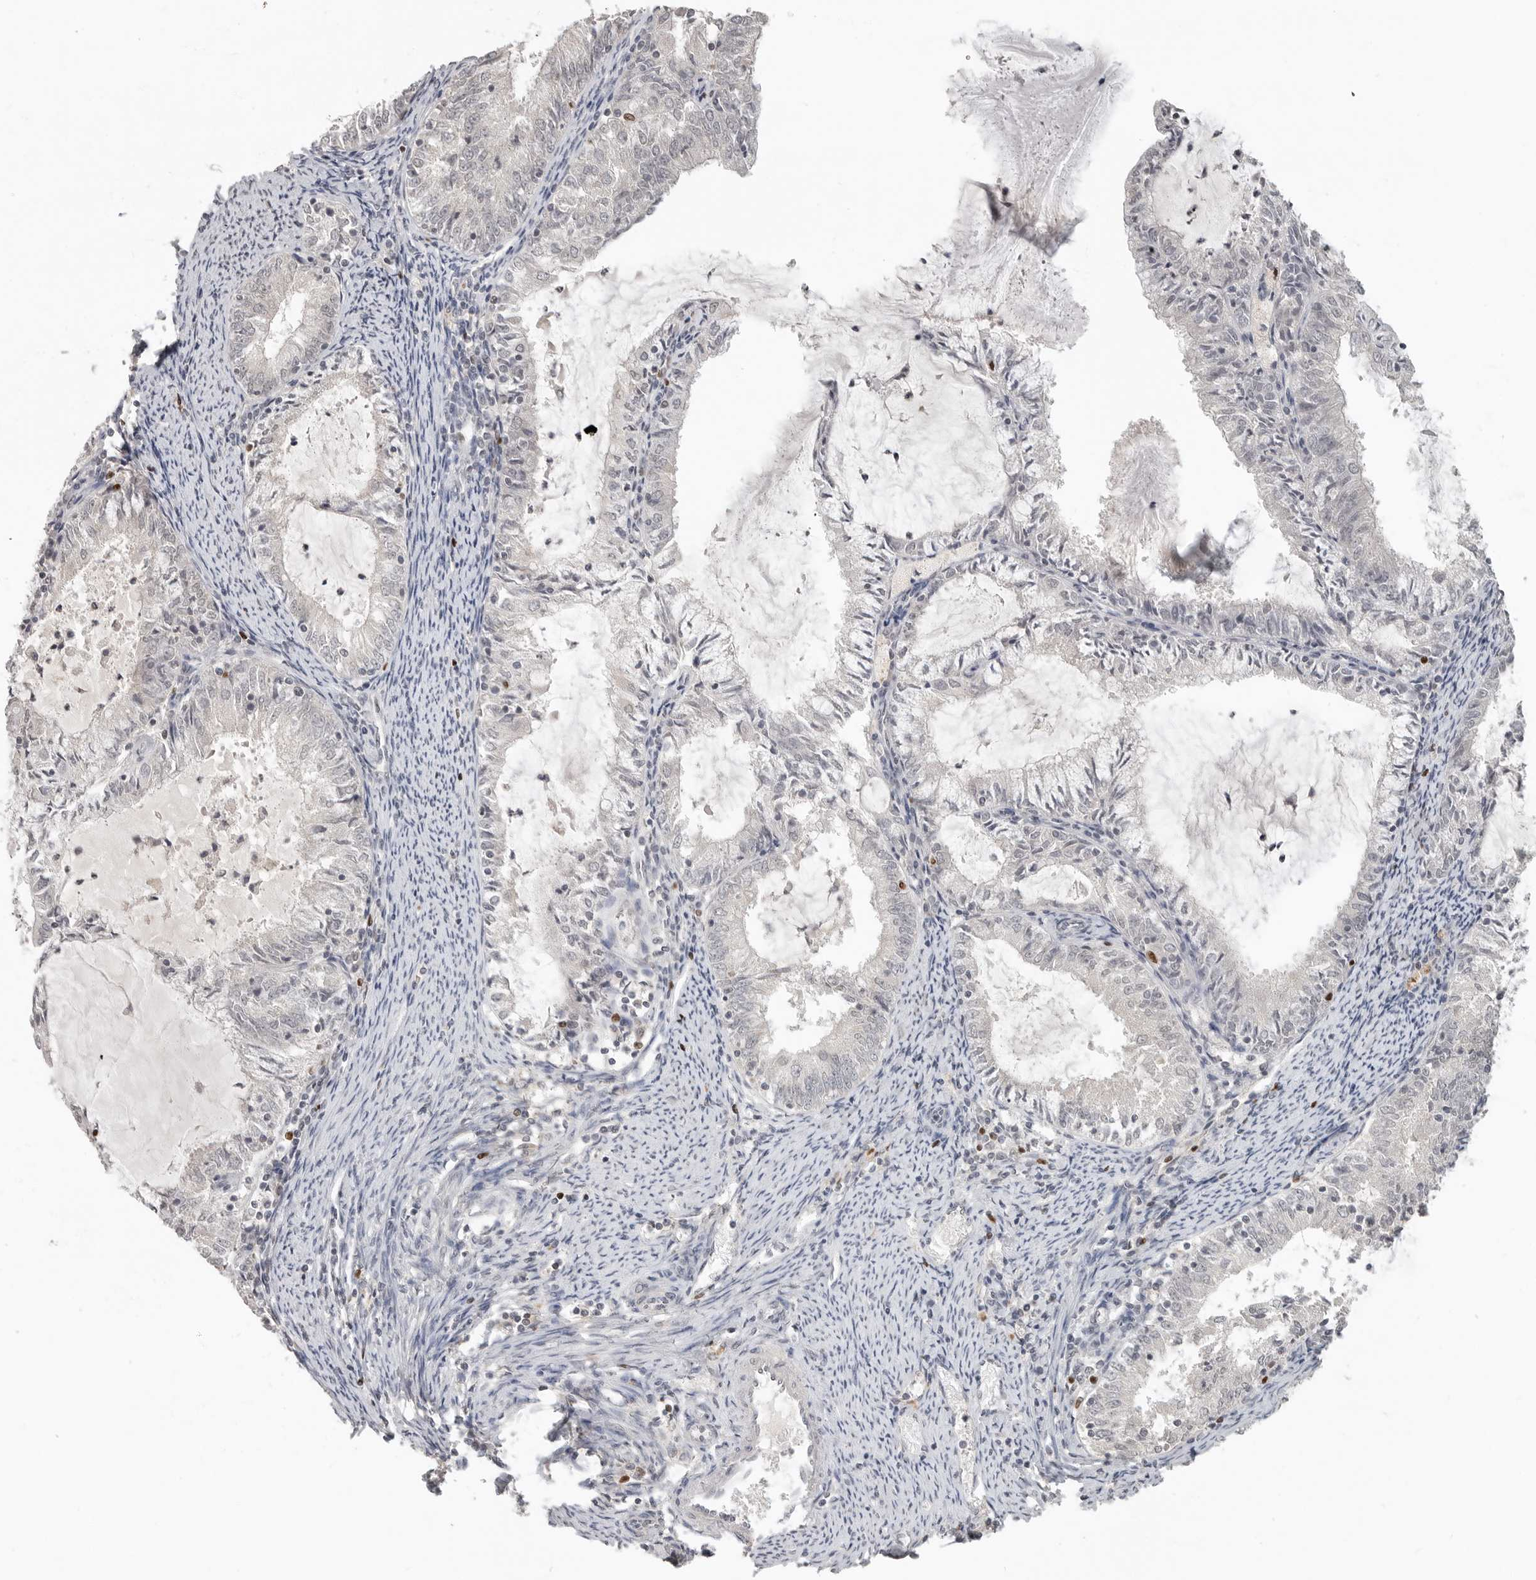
{"staining": {"intensity": "negative", "quantity": "none", "location": "none"}, "tissue": "endometrial cancer", "cell_type": "Tumor cells", "image_type": "cancer", "snomed": [{"axis": "morphology", "description": "Adenocarcinoma, NOS"}, {"axis": "topography", "description": "Endometrium"}], "caption": "Immunohistochemical staining of adenocarcinoma (endometrial) reveals no significant positivity in tumor cells.", "gene": "FOXP3", "patient": {"sex": "female", "age": 57}}